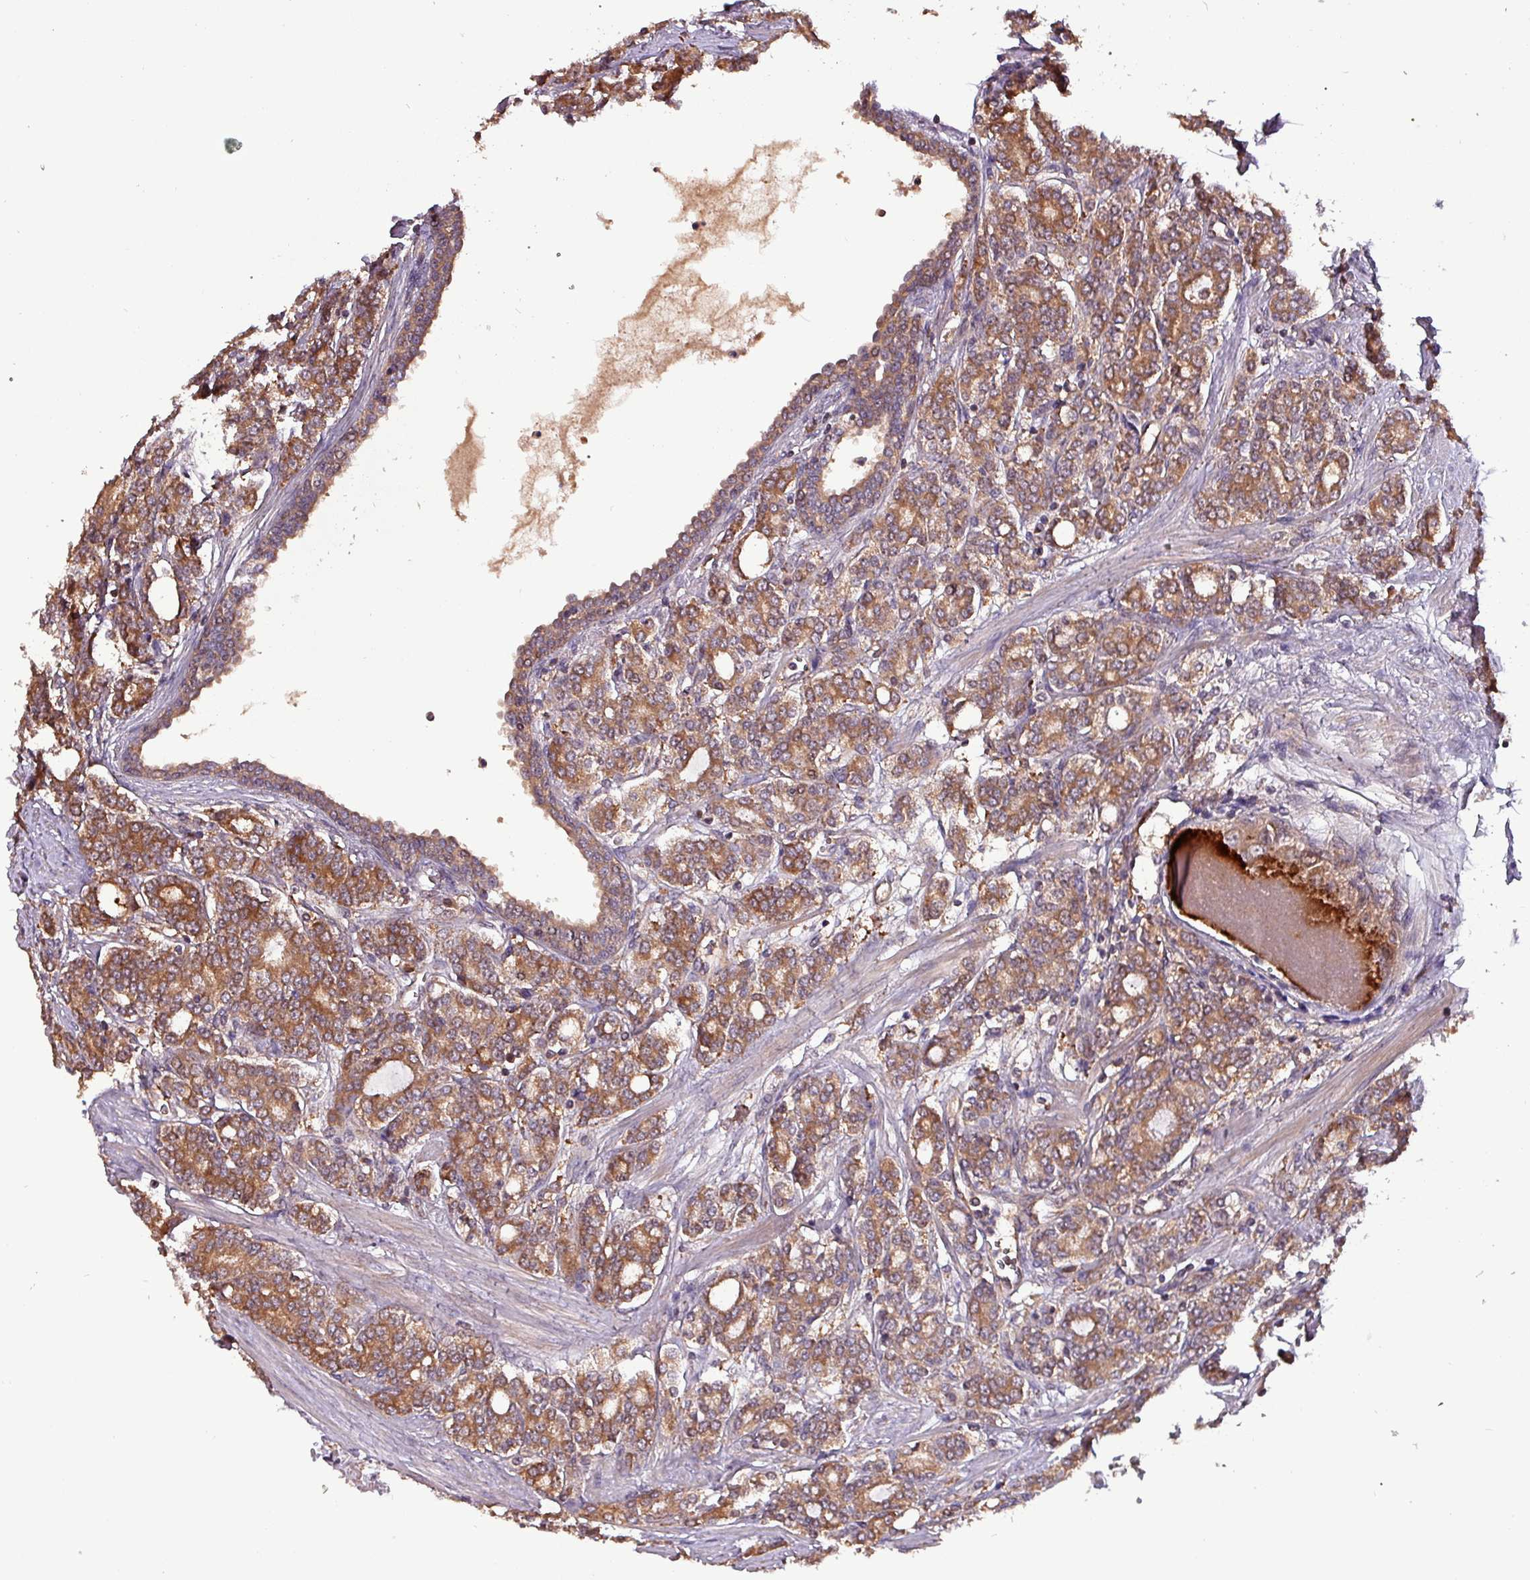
{"staining": {"intensity": "moderate", "quantity": ">75%", "location": "cytoplasmic/membranous"}, "tissue": "prostate cancer", "cell_type": "Tumor cells", "image_type": "cancer", "snomed": [{"axis": "morphology", "description": "Adenocarcinoma, High grade"}, {"axis": "topography", "description": "Prostate"}], "caption": "Protein staining of prostate cancer (adenocarcinoma (high-grade)) tissue displays moderate cytoplasmic/membranous staining in approximately >75% of tumor cells.", "gene": "PAFAH1B2", "patient": {"sex": "male", "age": 62}}